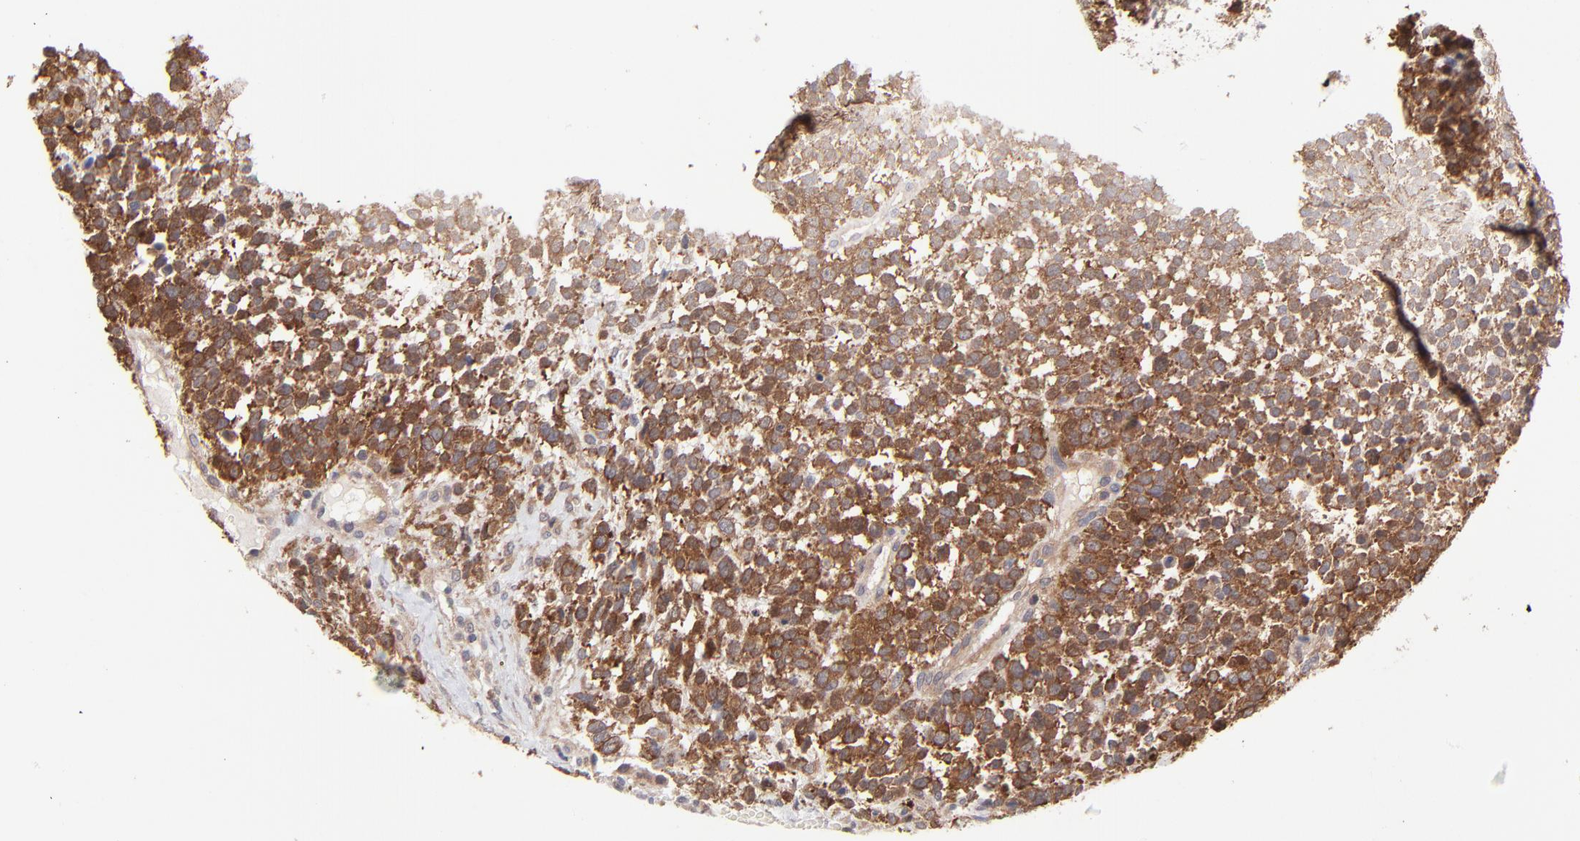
{"staining": {"intensity": "strong", "quantity": ">75%", "location": "cytoplasmic/membranous"}, "tissue": "glioma", "cell_type": "Tumor cells", "image_type": "cancer", "snomed": [{"axis": "morphology", "description": "Glioma, malignant, High grade"}, {"axis": "topography", "description": "Brain"}], "caption": "There is high levels of strong cytoplasmic/membranous expression in tumor cells of glioma, as demonstrated by immunohistochemical staining (brown color).", "gene": "GART", "patient": {"sex": "male", "age": 66}}